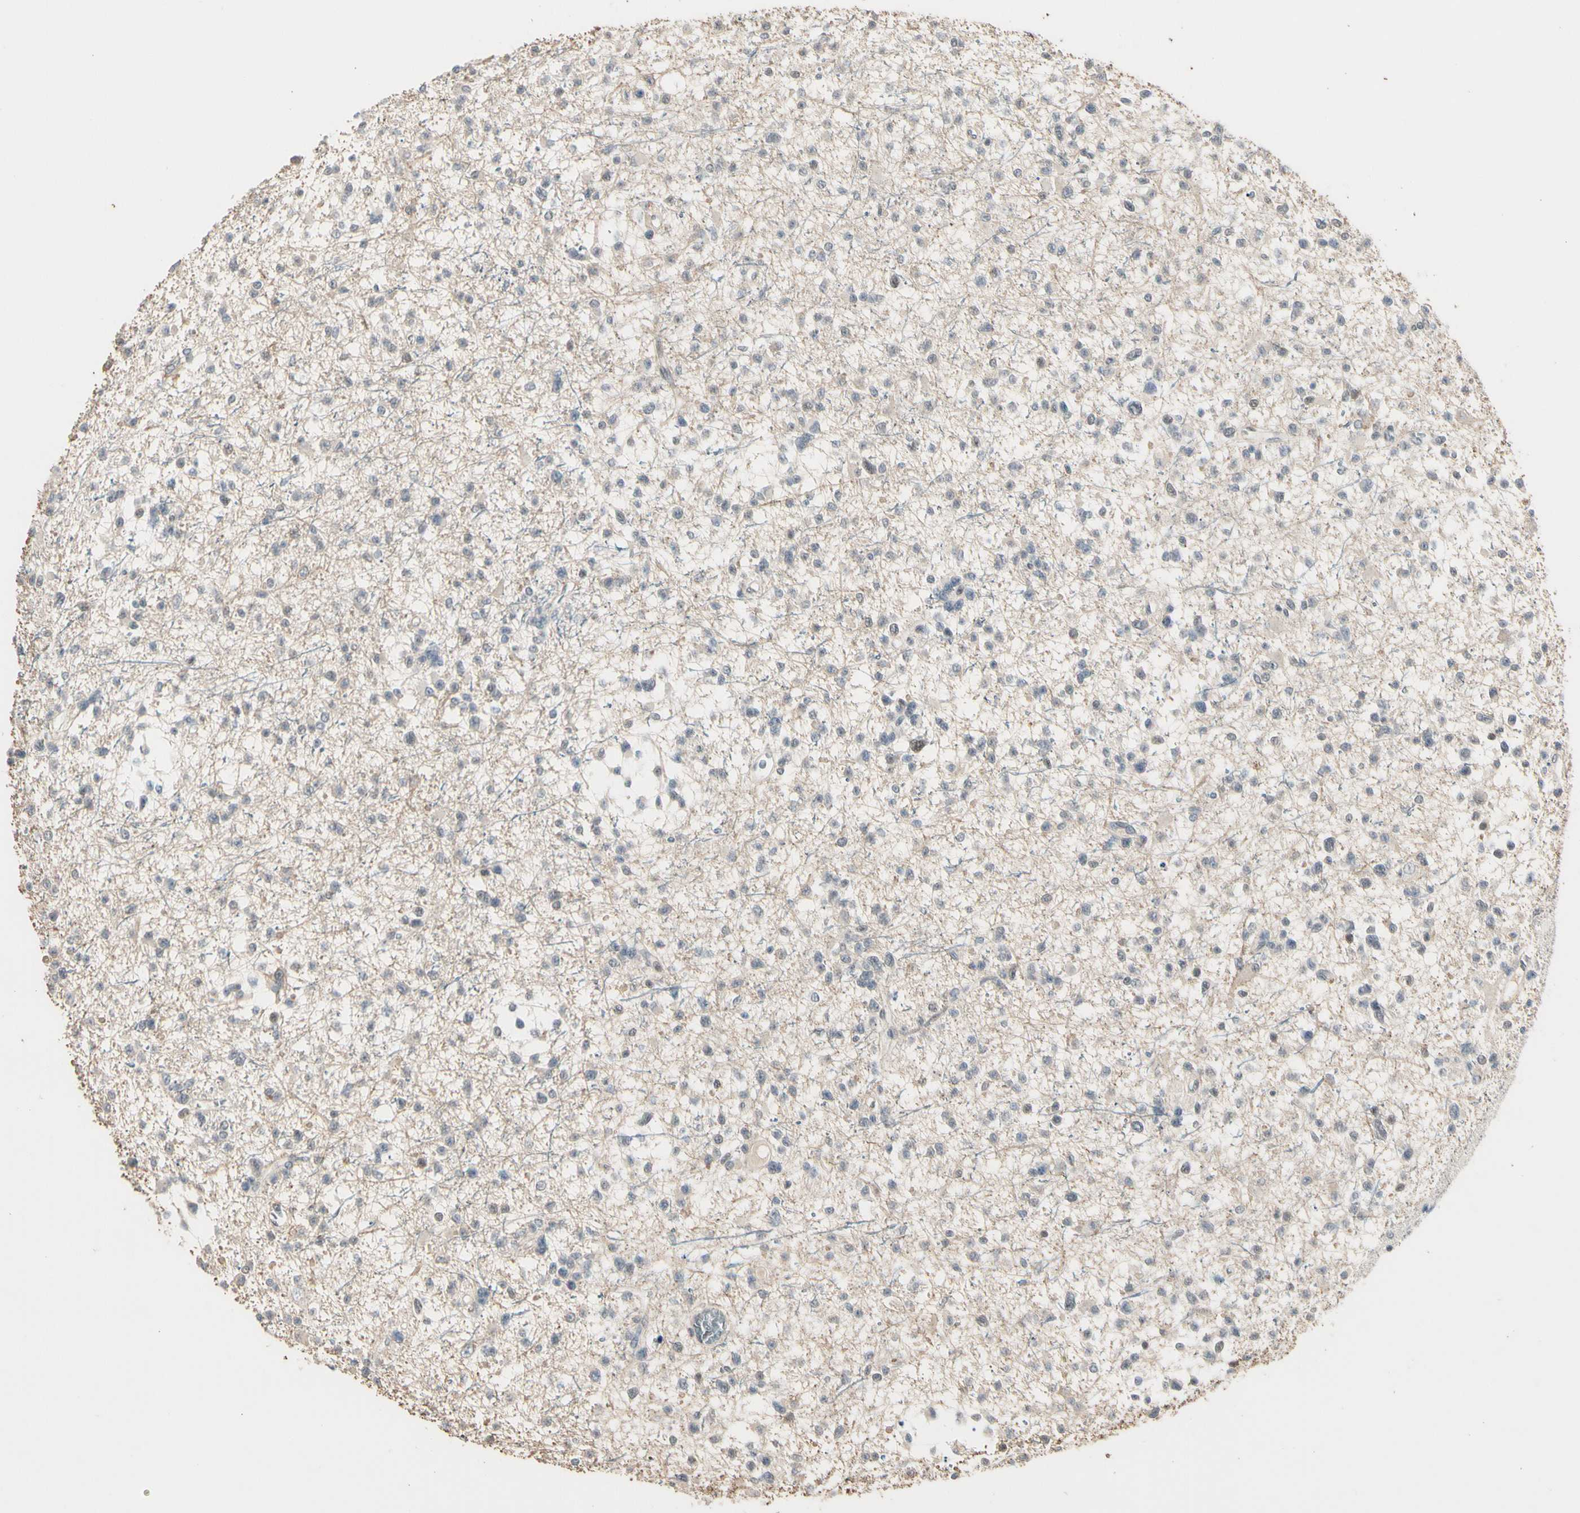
{"staining": {"intensity": "negative", "quantity": "none", "location": "none"}, "tissue": "glioma", "cell_type": "Tumor cells", "image_type": "cancer", "snomed": [{"axis": "morphology", "description": "Glioma, malignant, Low grade"}, {"axis": "topography", "description": "Brain"}], "caption": "A high-resolution image shows IHC staining of glioma, which shows no significant expression in tumor cells.", "gene": "GREM1", "patient": {"sex": "female", "age": 22}}